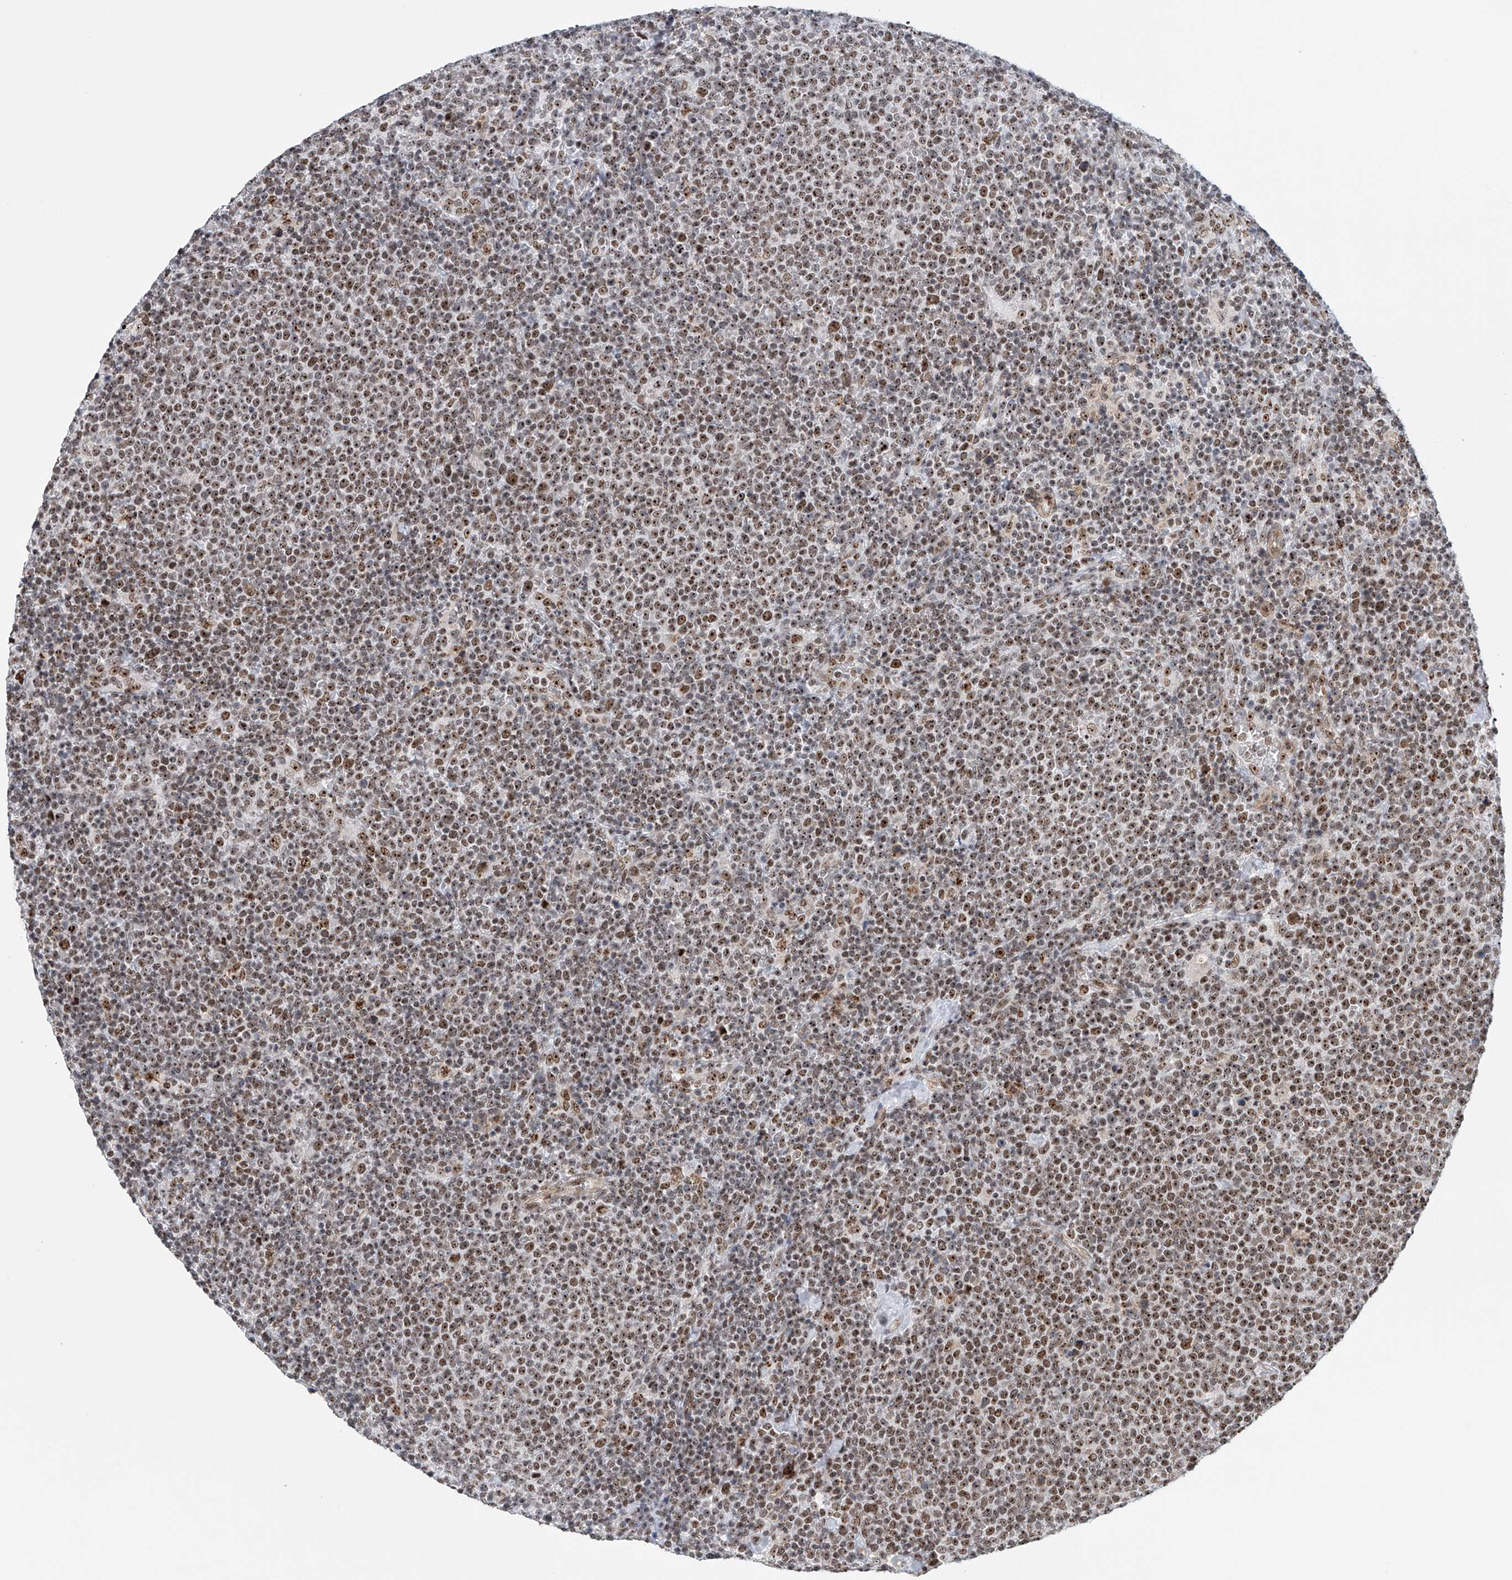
{"staining": {"intensity": "moderate", "quantity": ">75%", "location": "nuclear"}, "tissue": "lymphoma", "cell_type": "Tumor cells", "image_type": "cancer", "snomed": [{"axis": "morphology", "description": "Malignant lymphoma, non-Hodgkin's type, High grade"}, {"axis": "topography", "description": "Lymph node"}], "caption": "A brown stain shows moderate nuclear positivity of a protein in human lymphoma tumor cells.", "gene": "PRUNE2", "patient": {"sex": "male", "age": 61}}